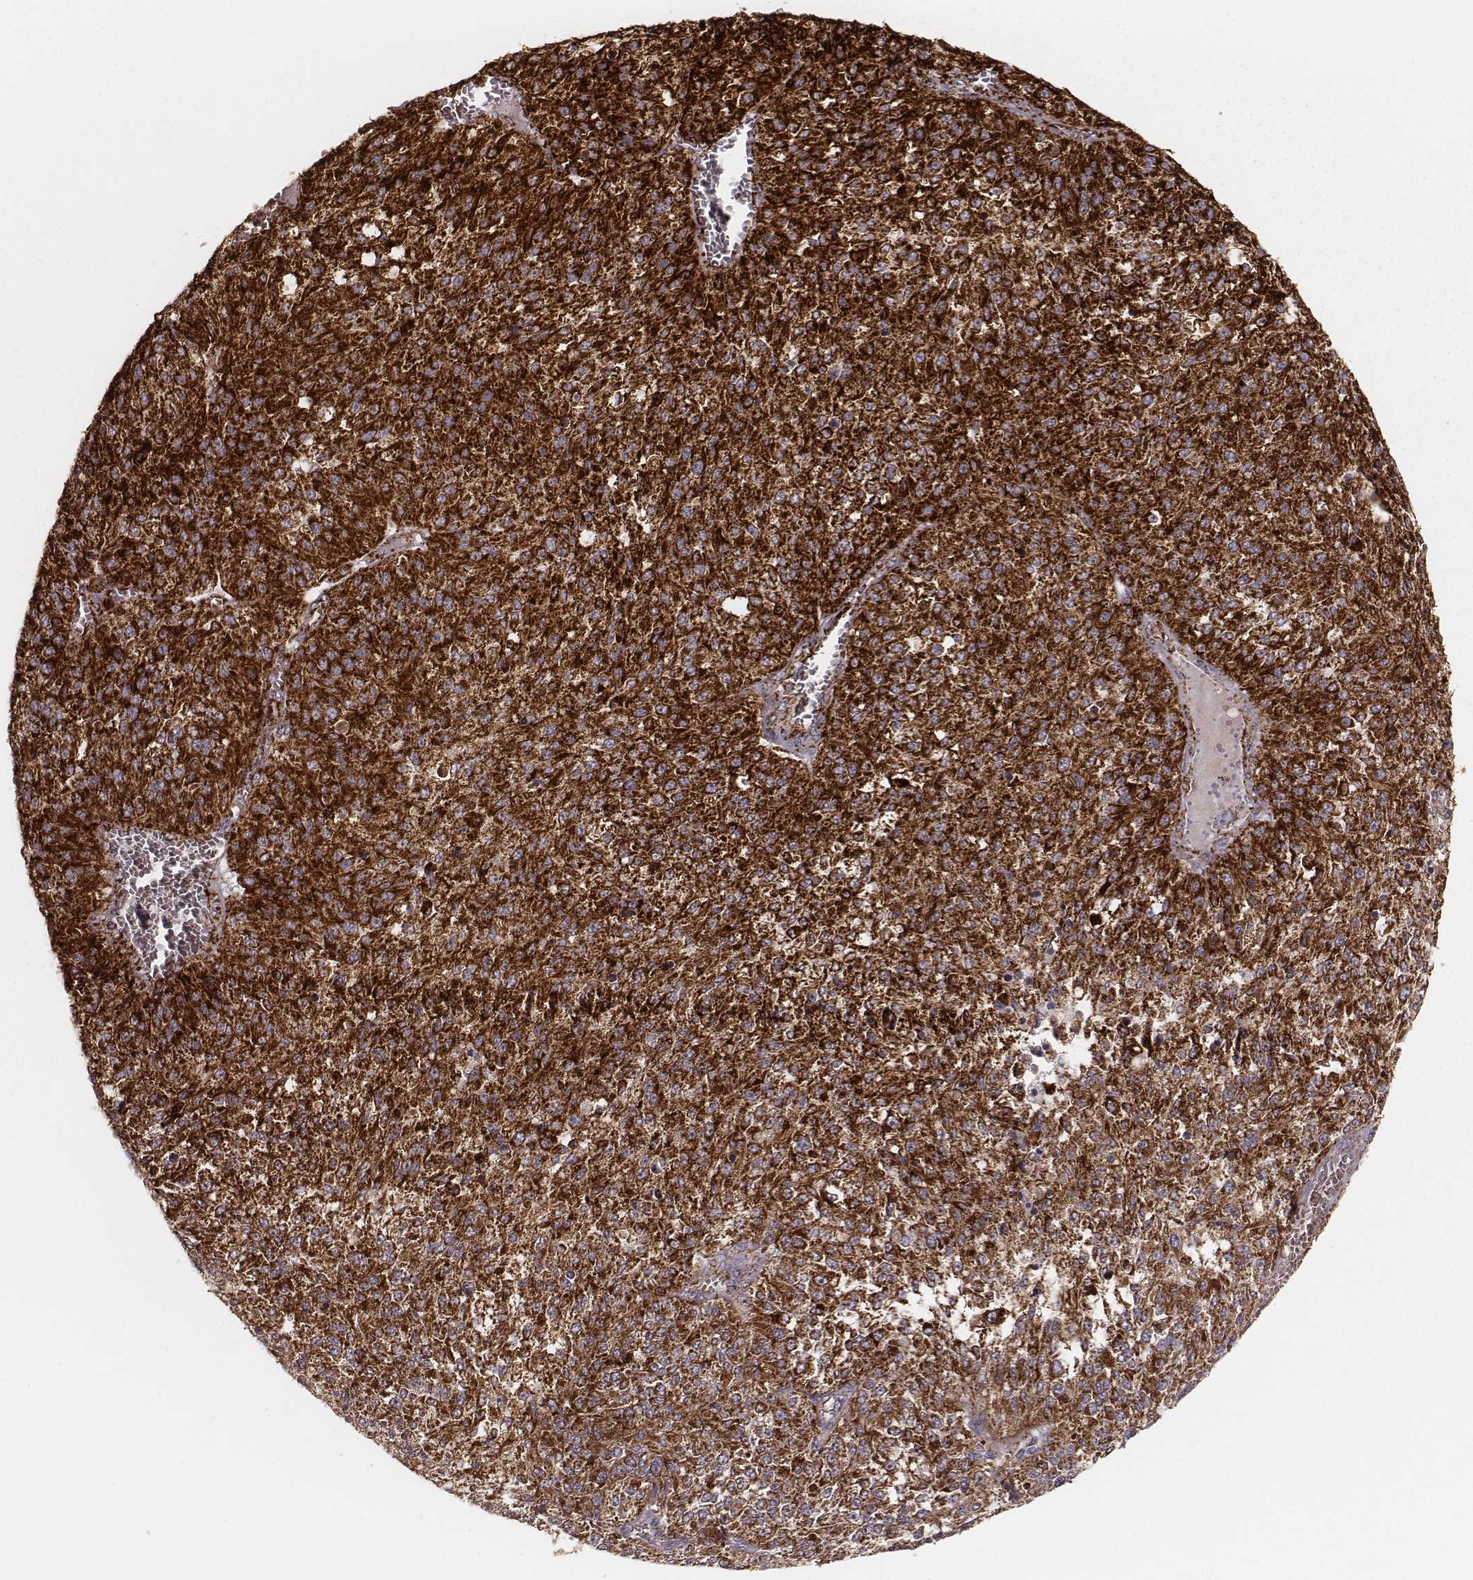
{"staining": {"intensity": "strong", "quantity": ">75%", "location": "cytoplasmic/membranous"}, "tissue": "melanoma", "cell_type": "Tumor cells", "image_type": "cancer", "snomed": [{"axis": "morphology", "description": "Malignant melanoma, Metastatic site"}, {"axis": "topography", "description": "Lymph node"}], "caption": "Malignant melanoma (metastatic site) was stained to show a protein in brown. There is high levels of strong cytoplasmic/membranous expression in approximately >75% of tumor cells.", "gene": "TUFM", "patient": {"sex": "female", "age": 64}}